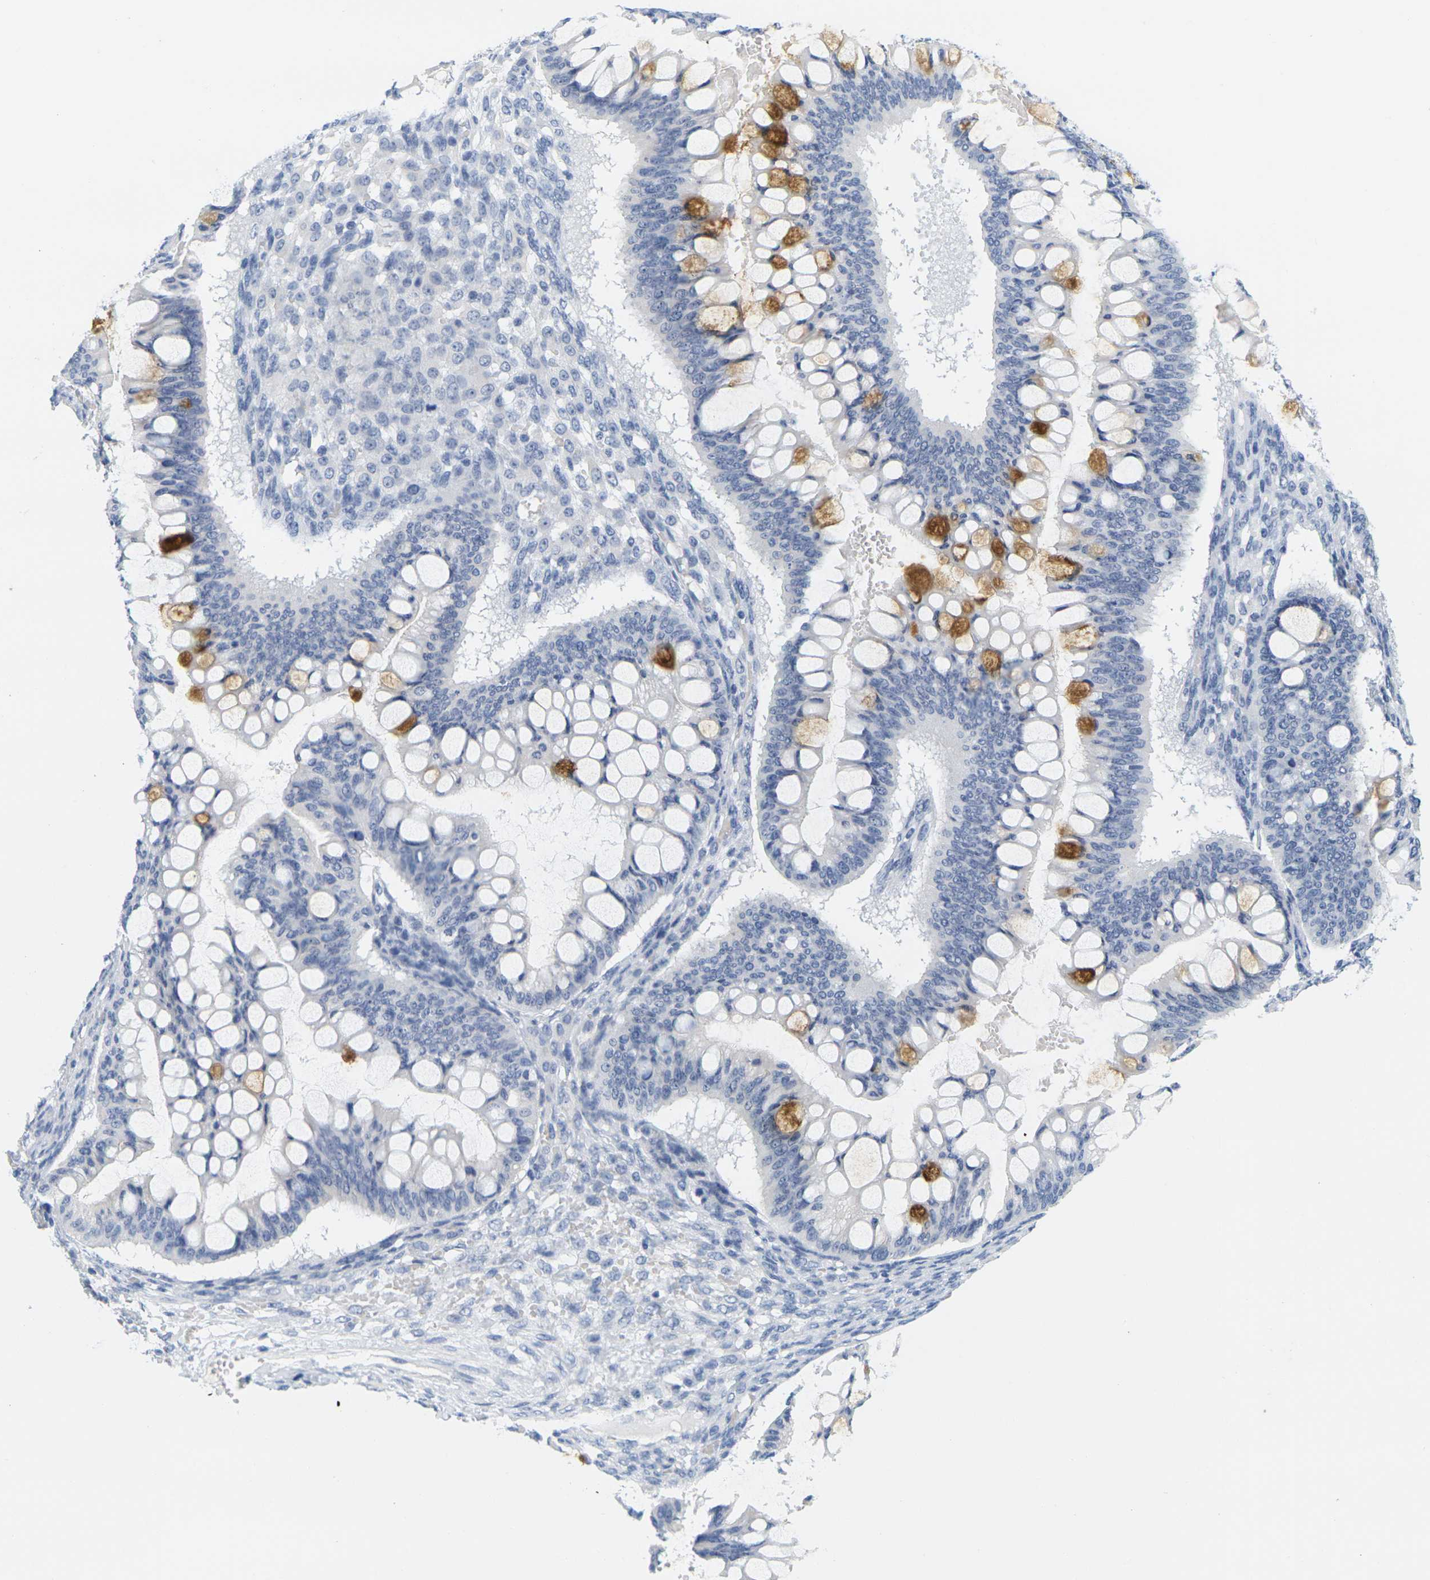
{"staining": {"intensity": "moderate", "quantity": "<25%", "location": "cytoplasmic/membranous"}, "tissue": "ovarian cancer", "cell_type": "Tumor cells", "image_type": "cancer", "snomed": [{"axis": "morphology", "description": "Cystadenocarcinoma, mucinous, NOS"}, {"axis": "topography", "description": "Ovary"}], "caption": "Immunohistochemistry photomicrograph of ovarian mucinous cystadenocarcinoma stained for a protein (brown), which shows low levels of moderate cytoplasmic/membranous expression in approximately <25% of tumor cells.", "gene": "HLA-DOB", "patient": {"sex": "female", "age": 73}}